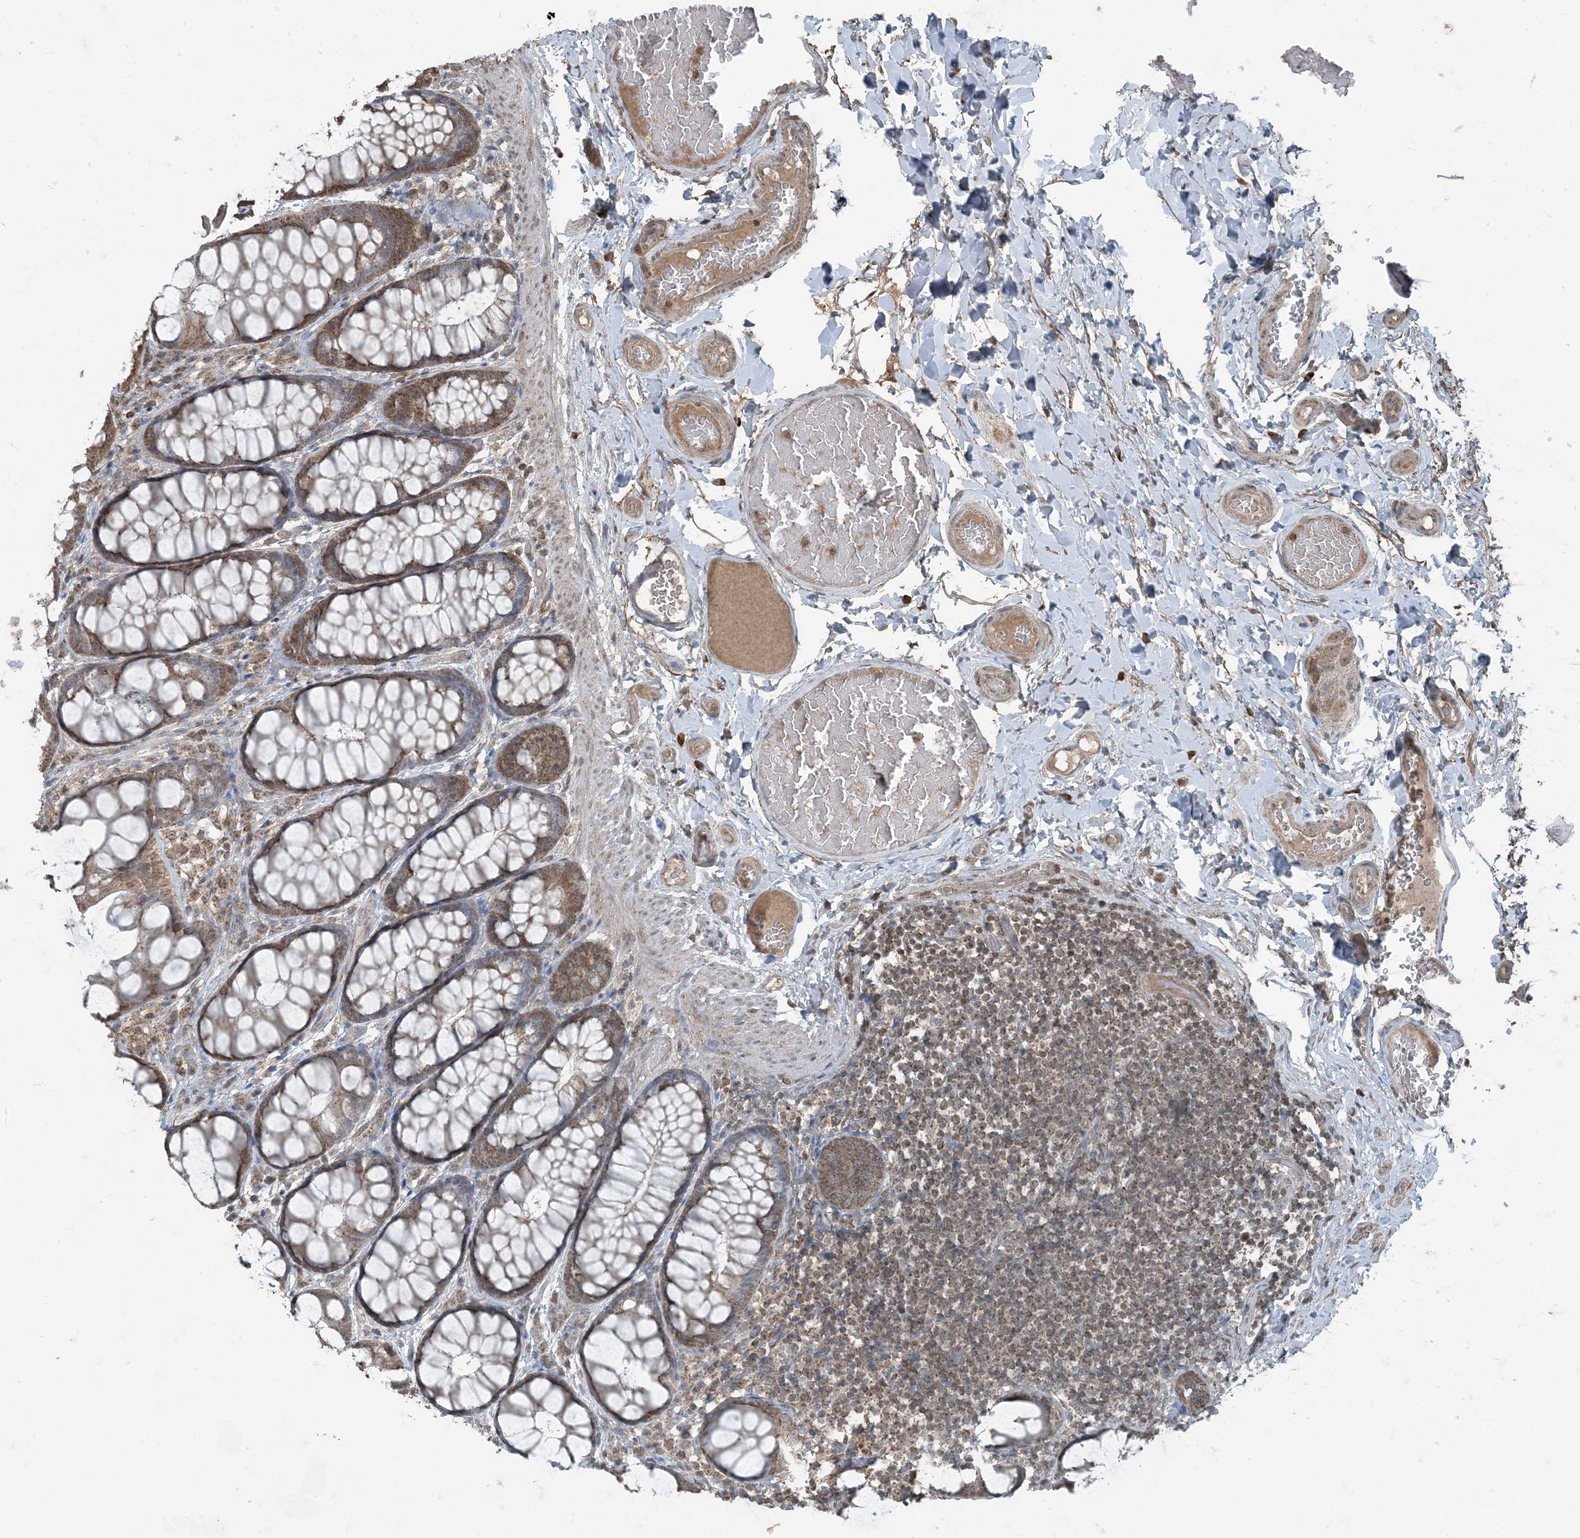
{"staining": {"intensity": "weak", "quantity": ">75%", "location": "cytoplasmic/membranous"}, "tissue": "colon", "cell_type": "Endothelial cells", "image_type": "normal", "snomed": [{"axis": "morphology", "description": "Normal tissue, NOS"}, {"axis": "topography", "description": "Colon"}], "caption": "Brown immunohistochemical staining in unremarkable colon exhibits weak cytoplasmic/membranous positivity in approximately >75% of endothelial cells.", "gene": "GNL1", "patient": {"sex": "male", "age": 47}}